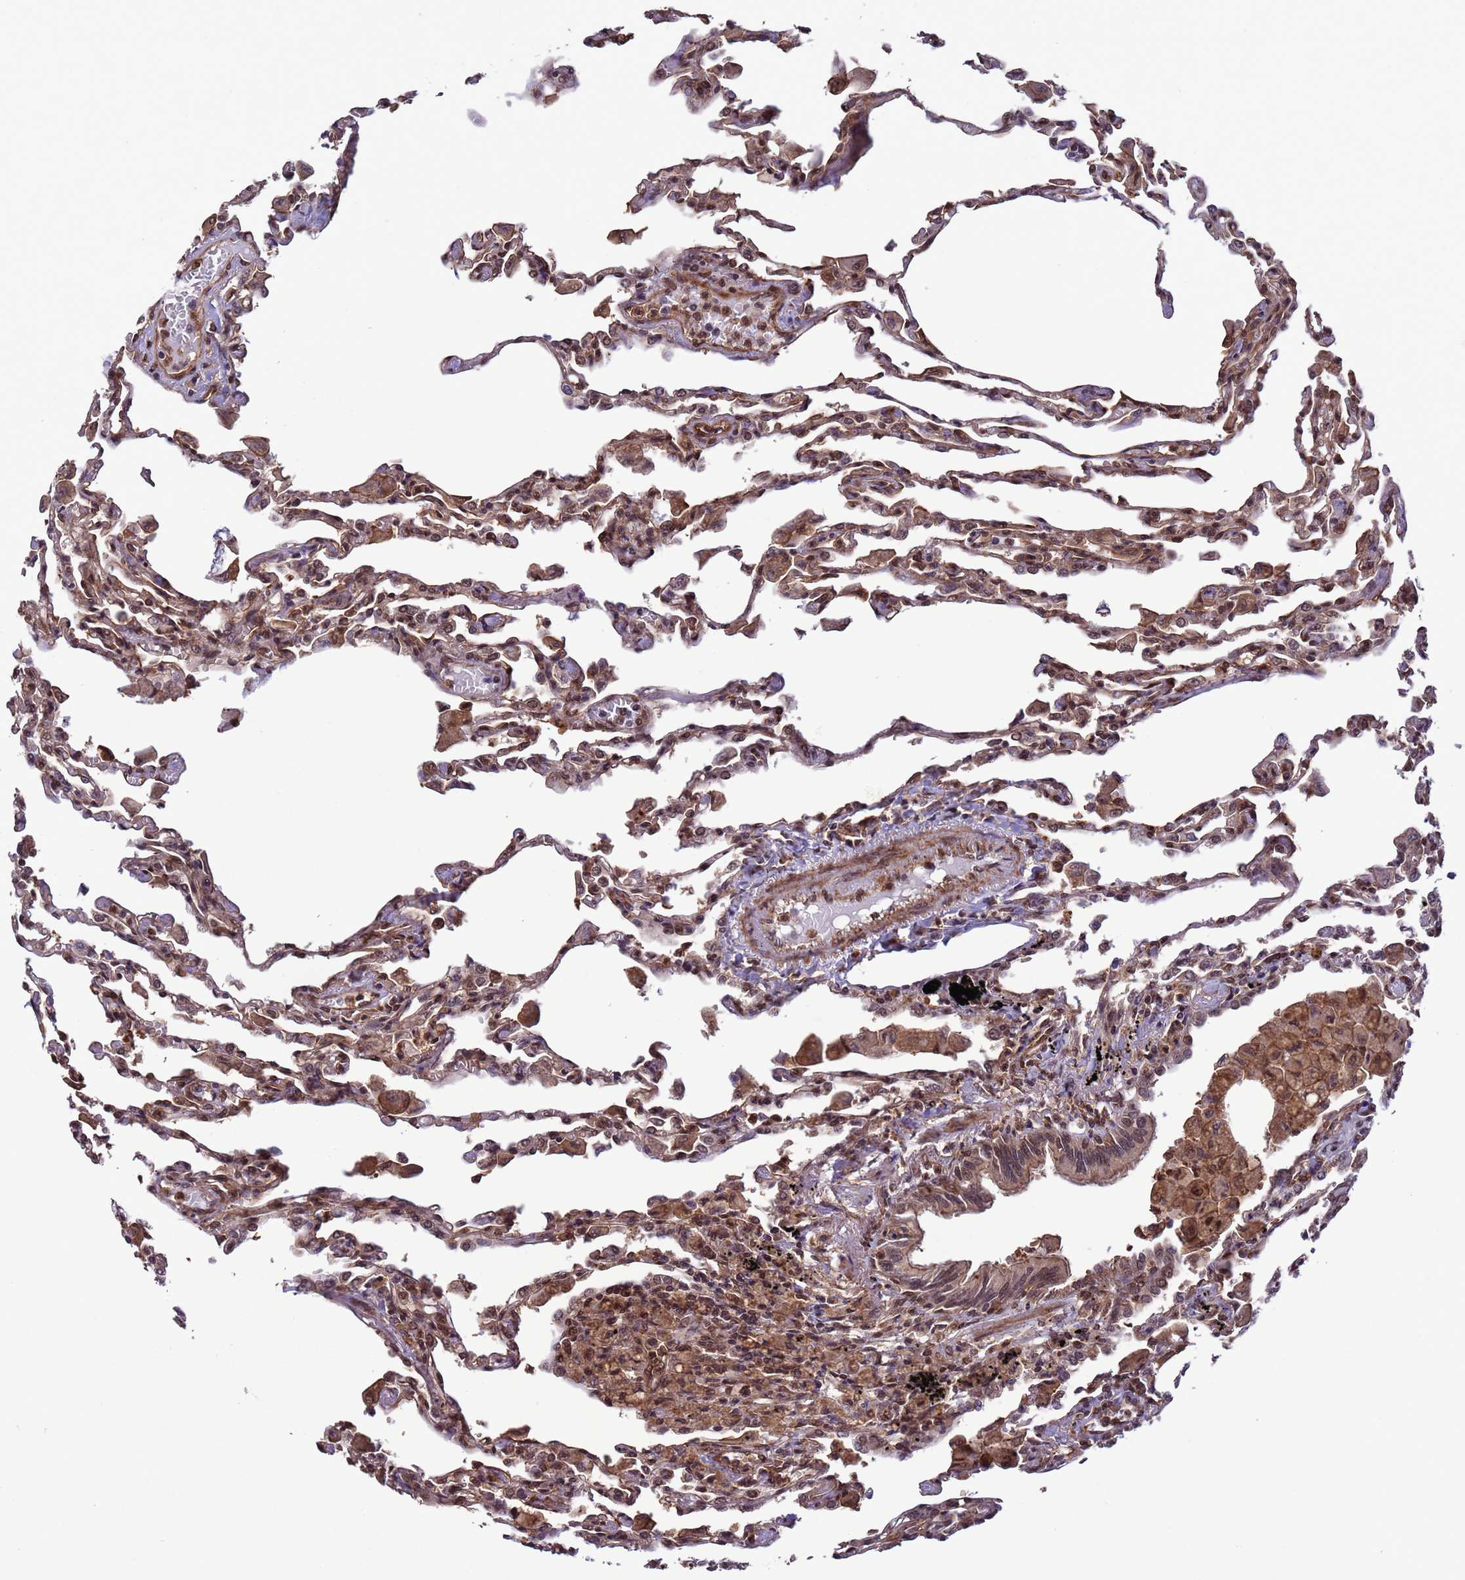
{"staining": {"intensity": "moderate", "quantity": ">75%", "location": "cytoplasmic/membranous,nuclear"}, "tissue": "lung", "cell_type": "Alveolar cells", "image_type": "normal", "snomed": [{"axis": "morphology", "description": "Normal tissue, NOS"}, {"axis": "topography", "description": "Bronchus"}, {"axis": "topography", "description": "Lung"}], "caption": "Protein expression analysis of normal human lung reveals moderate cytoplasmic/membranous,nuclear positivity in about >75% of alveolar cells.", "gene": "VSTM4", "patient": {"sex": "female", "age": 49}}